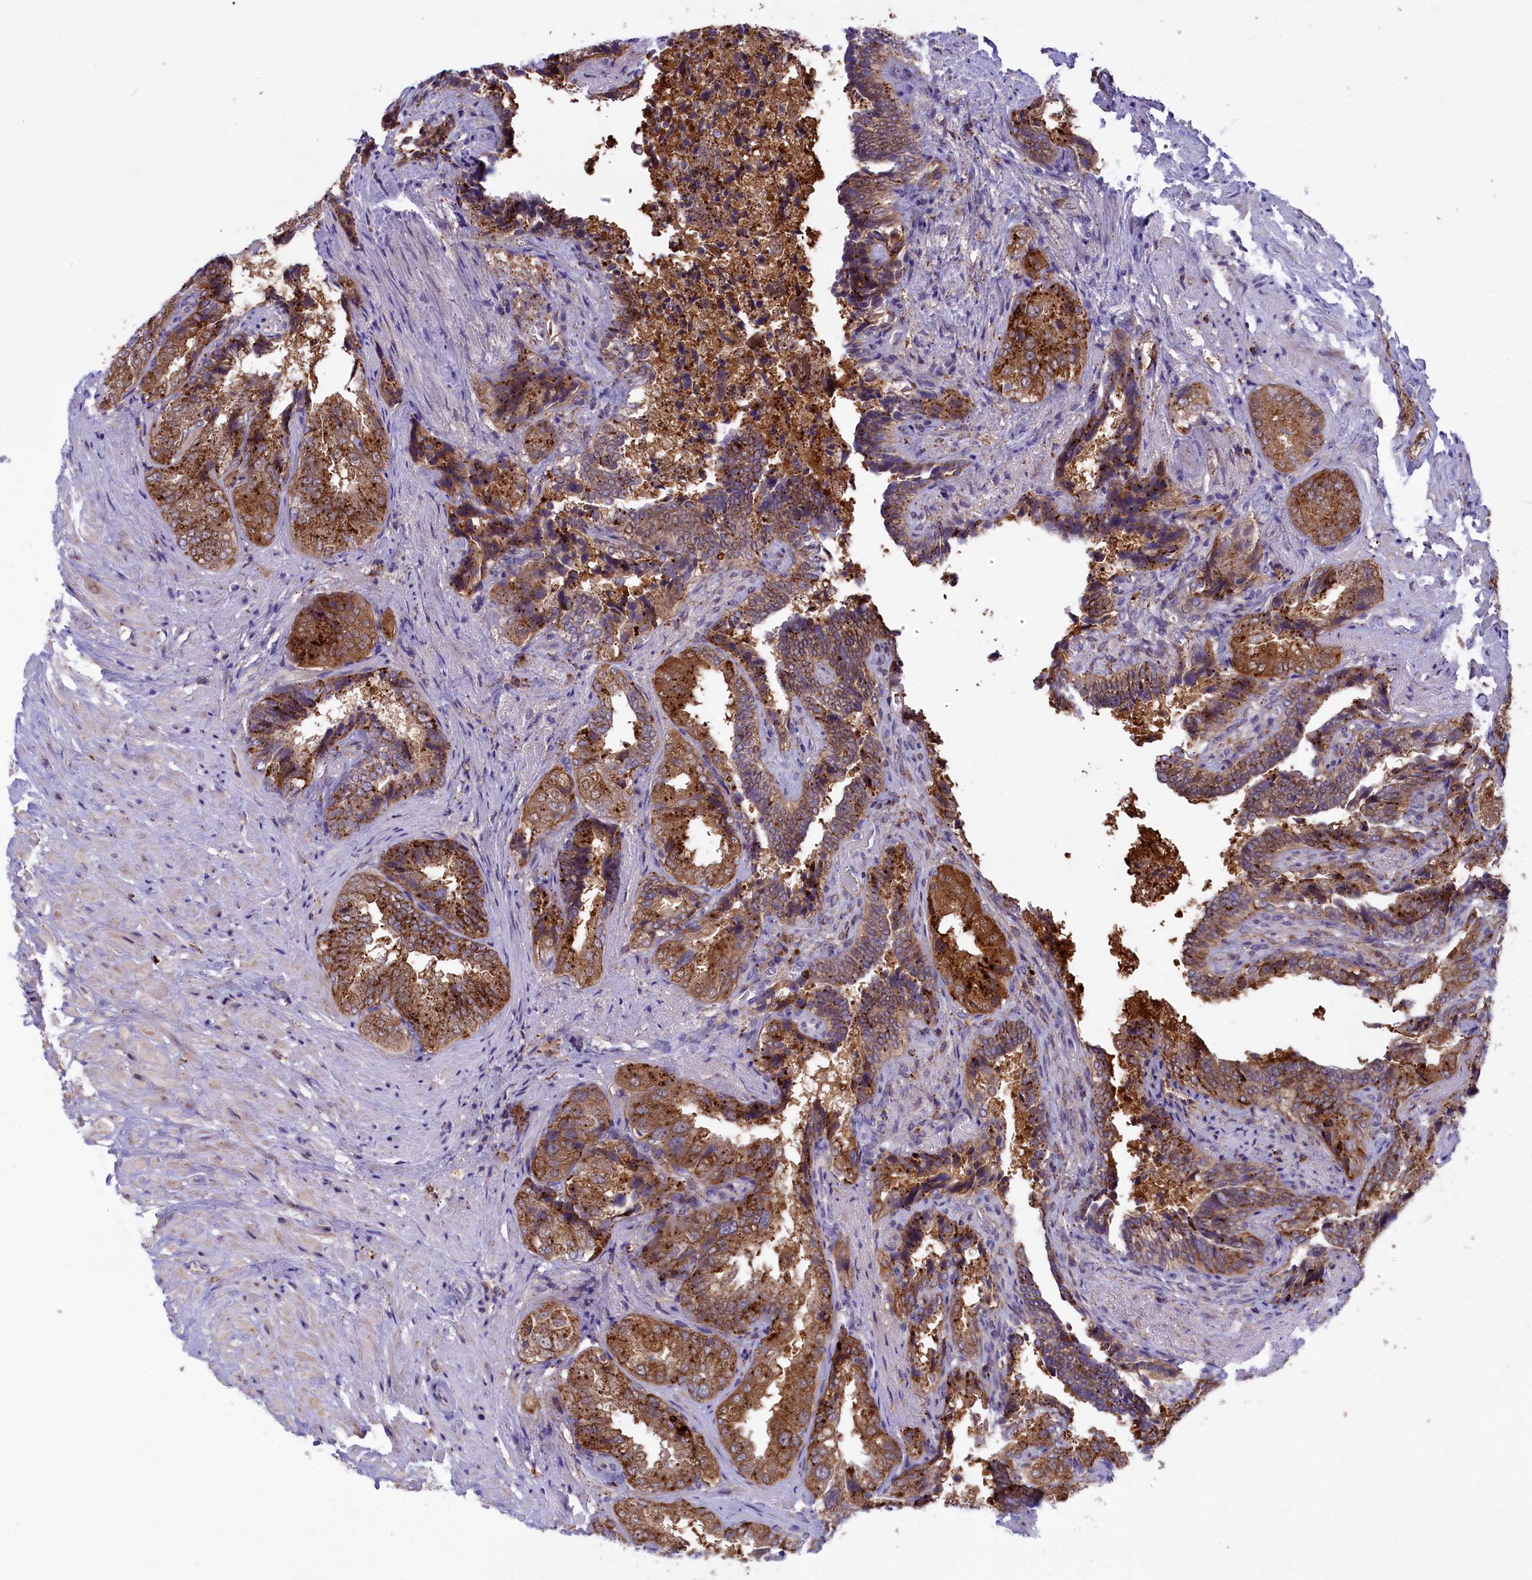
{"staining": {"intensity": "moderate", "quantity": ">75%", "location": "cytoplasmic/membranous"}, "tissue": "seminal vesicle", "cell_type": "Glandular cells", "image_type": "normal", "snomed": [{"axis": "morphology", "description": "Normal tissue, NOS"}, {"axis": "topography", "description": "Seminal veicle"}, {"axis": "topography", "description": "Peripheral nerve tissue"}], "caption": "A high-resolution histopathology image shows immunohistochemistry (IHC) staining of normal seminal vesicle, which exhibits moderate cytoplasmic/membranous expression in about >75% of glandular cells. Immunohistochemistry stains the protein in brown and the nuclei are stained blue.", "gene": "MAN2B1", "patient": {"sex": "male", "age": 63}}